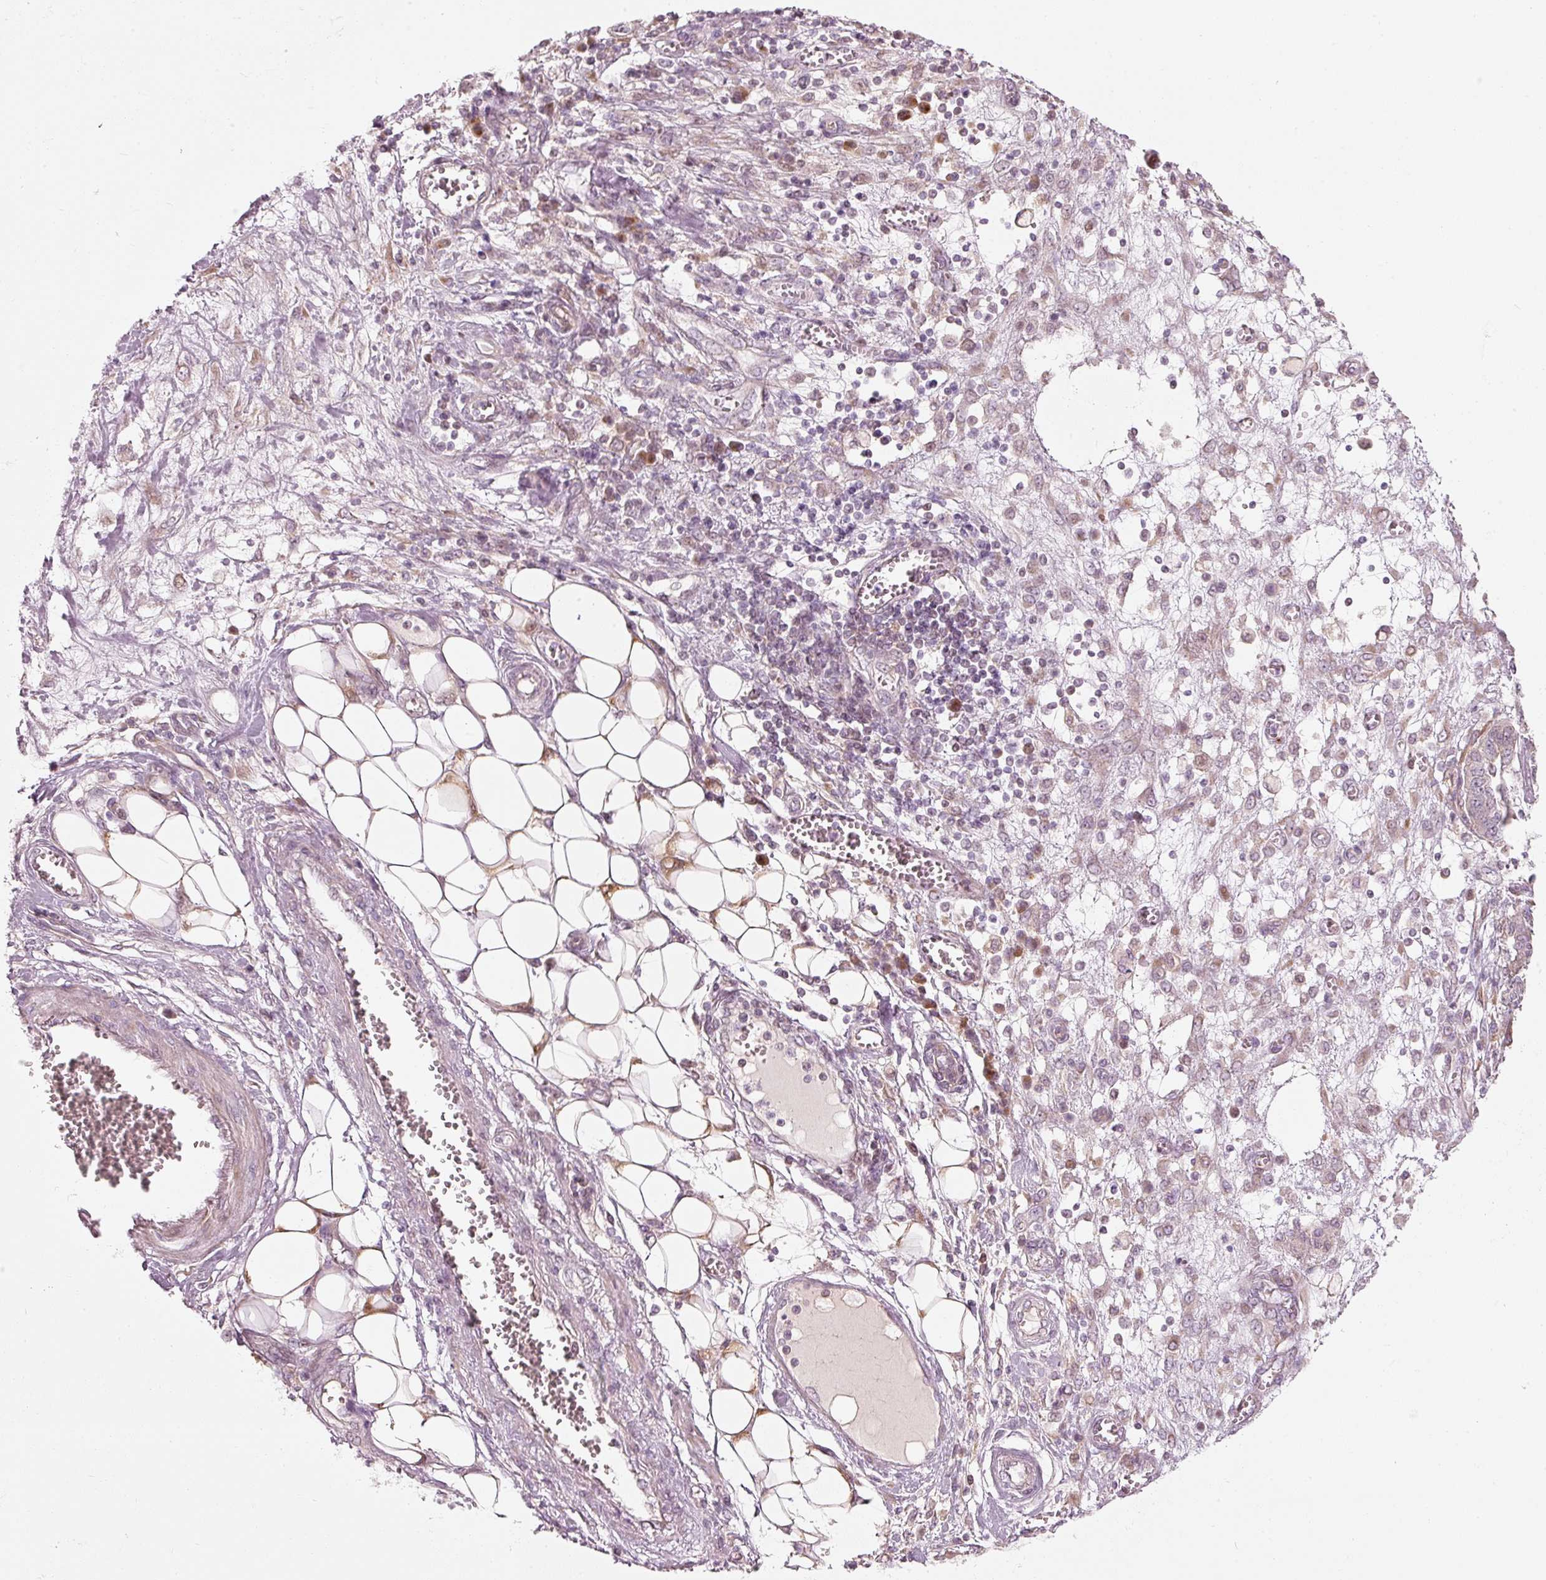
{"staining": {"intensity": "weak", "quantity": "<25%", "location": "cytoplasmic/membranous"}, "tissue": "ovarian cancer", "cell_type": "Tumor cells", "image_type": "cancer", "snomed": [{"axis": "morphology", "description": "Cystadenocarcinoma, serous, NOS"}, {"axis": "topography", "description": "Soft tissue"}, {"axis": "topography", "description": "Ovary"}], "caption": "This is a photomicrograph of immunohistochemistry staining of ovarian serous cystadenocarcinoma, which shows no expression in tumor cells.", "gene": "SLC20A1", "patient": {"sex": "female", "age": 57}}